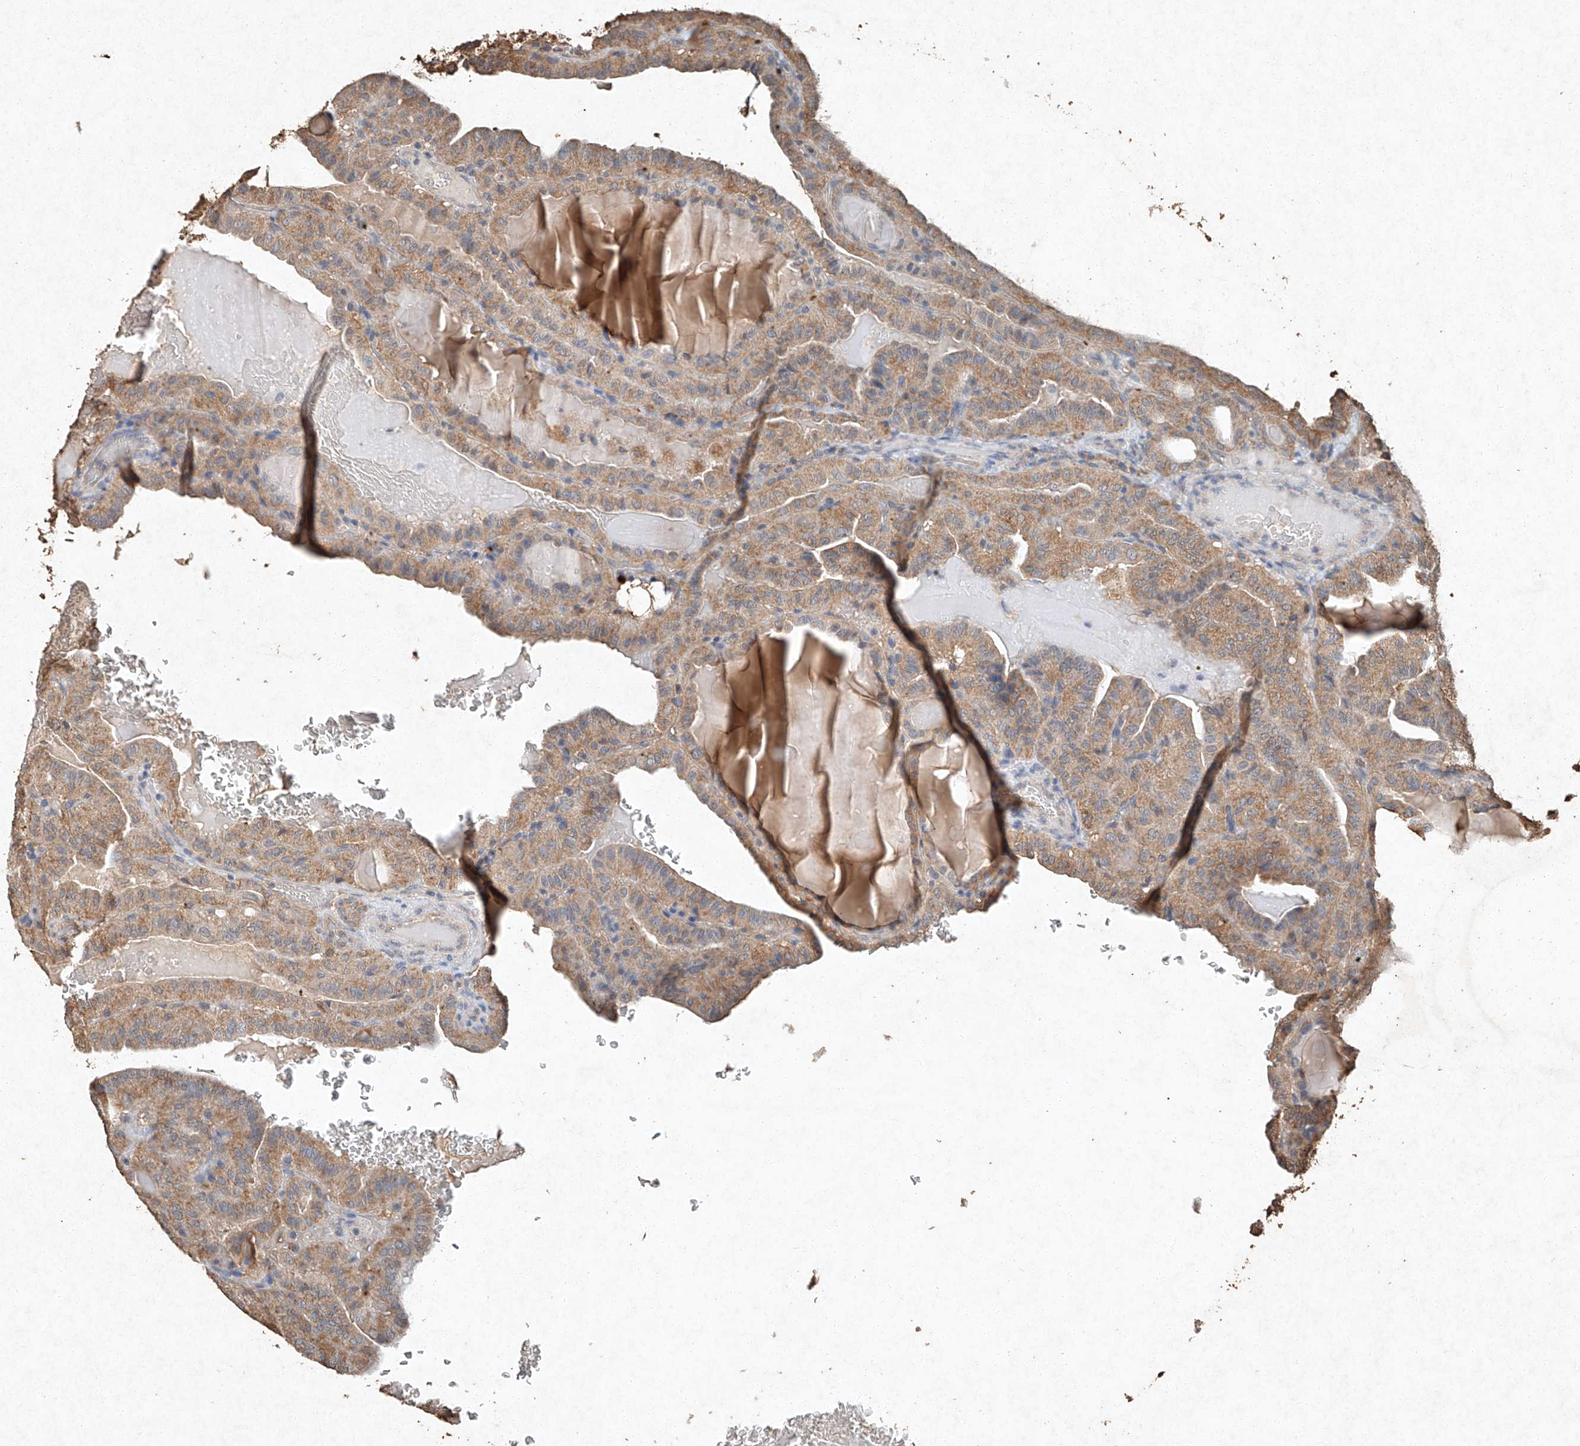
{"staining": {"intensity": "weak", "quantity": ">75%", "location": "cytoplasmic/membranous"}, "tissue": "thyroid cancer", "cell_type": "Tumor cells", "image_type": "cancer", "snomed": [{"axis": "morphology", "description": "Papillary adenocarcinoma, NOS"}, {"axis": "topography", "description": "Thyroid gland"}], "caption": "A photomicrograph of thyroid cancer stained for a protein exhibits weak cytoplasmic/membranous brown staining in tumor cells.", "gene": "STK3", "patient": {"sex": "male", "age": 77}}